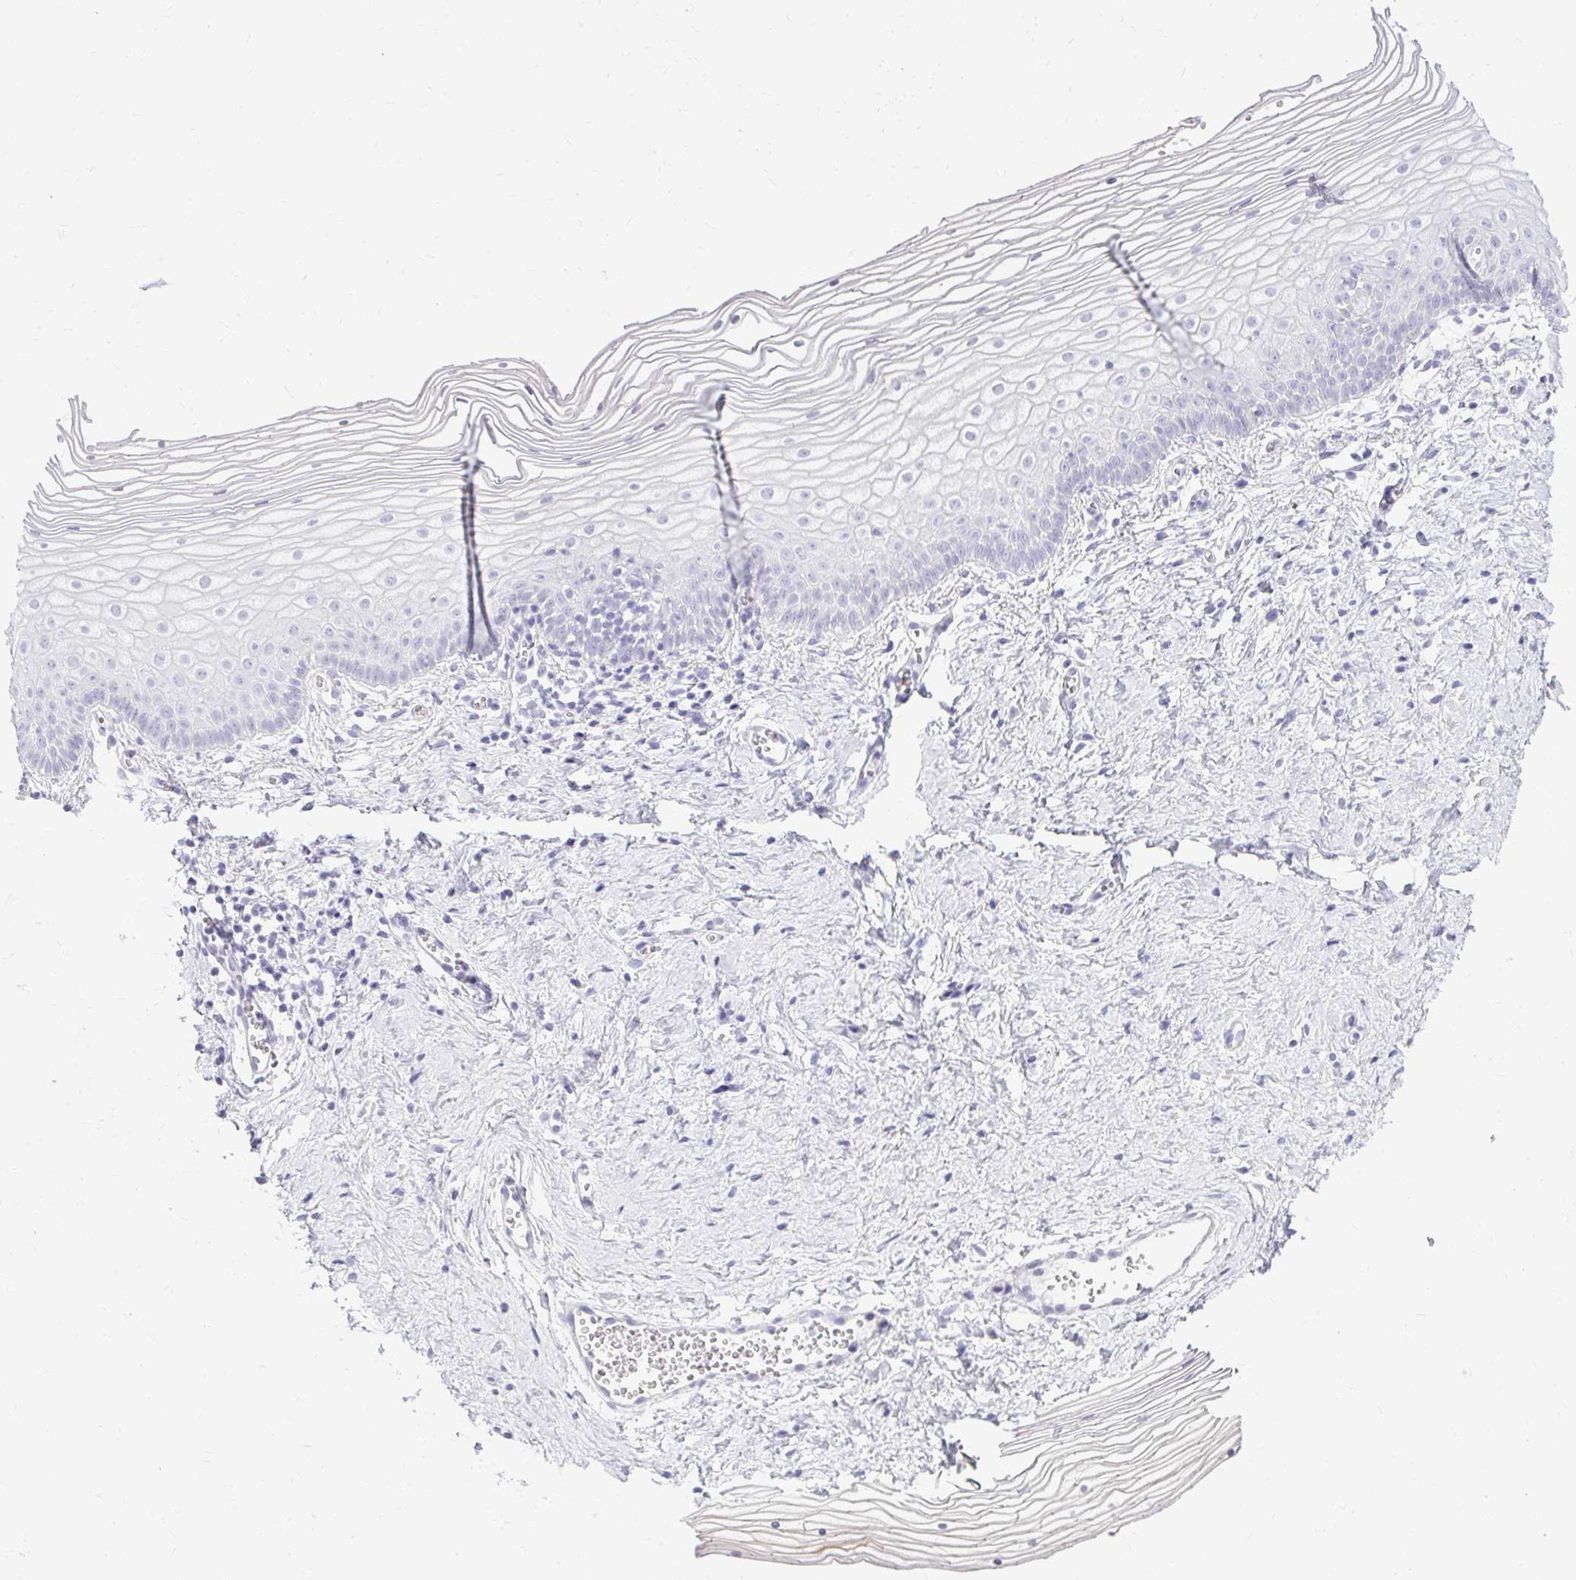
{"staining": {"intensity": "negative", "quantity": "none", "location": "none"}, "tissue": "vagina", "cell_type": "Squamous epithelial cells", "image_type": "normal", "snomed": [{"axis": "morphology", "description": "Normal tissue, NOS"}, {"axis": "topography", "description": "Vagina"}], "caption": "This is a photomicrograph of IHC staining of unremarkable vagina, which shows no expression in squamous epithelial cells.", "gene": "PRAP1", "patient": {"sex": "female", "age": 56}}